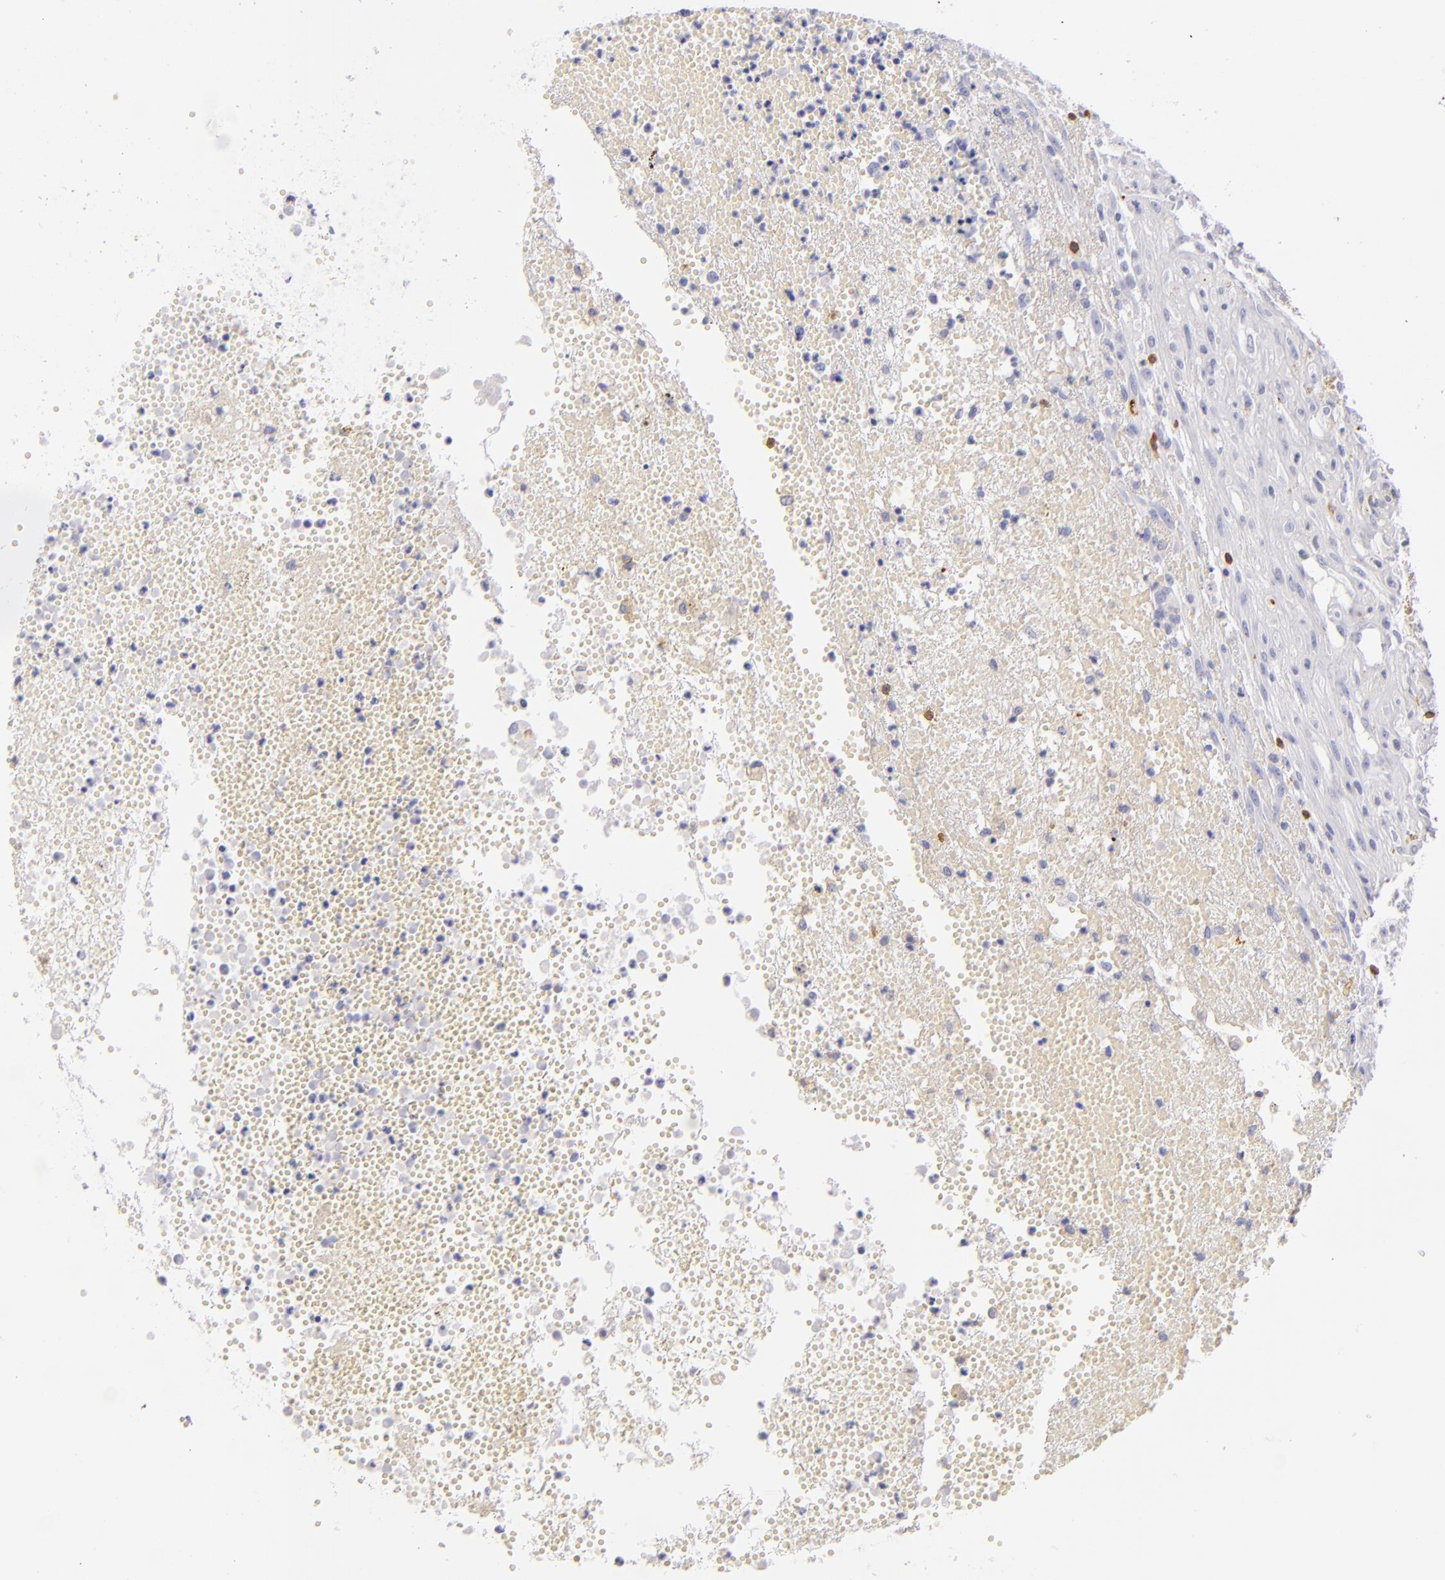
{"staining": {"intensity": "negative", "quantity": "none", "location": "none"}, "tissue": "glioma", "cell_type": "Tumor cells", "image_type": "cancer", "snomed": [{"axis": "morphology", "description": "Glioma, malignant, High grade"}, {"axis": "topography", "description": "Brain"}], "caption": "Malignant glioma (high-grade) was stained to show a protein in brown. There is no significant staining in tumor cells.", "gene": "LAT", "patient": {"sex": "male", "age": 66}}